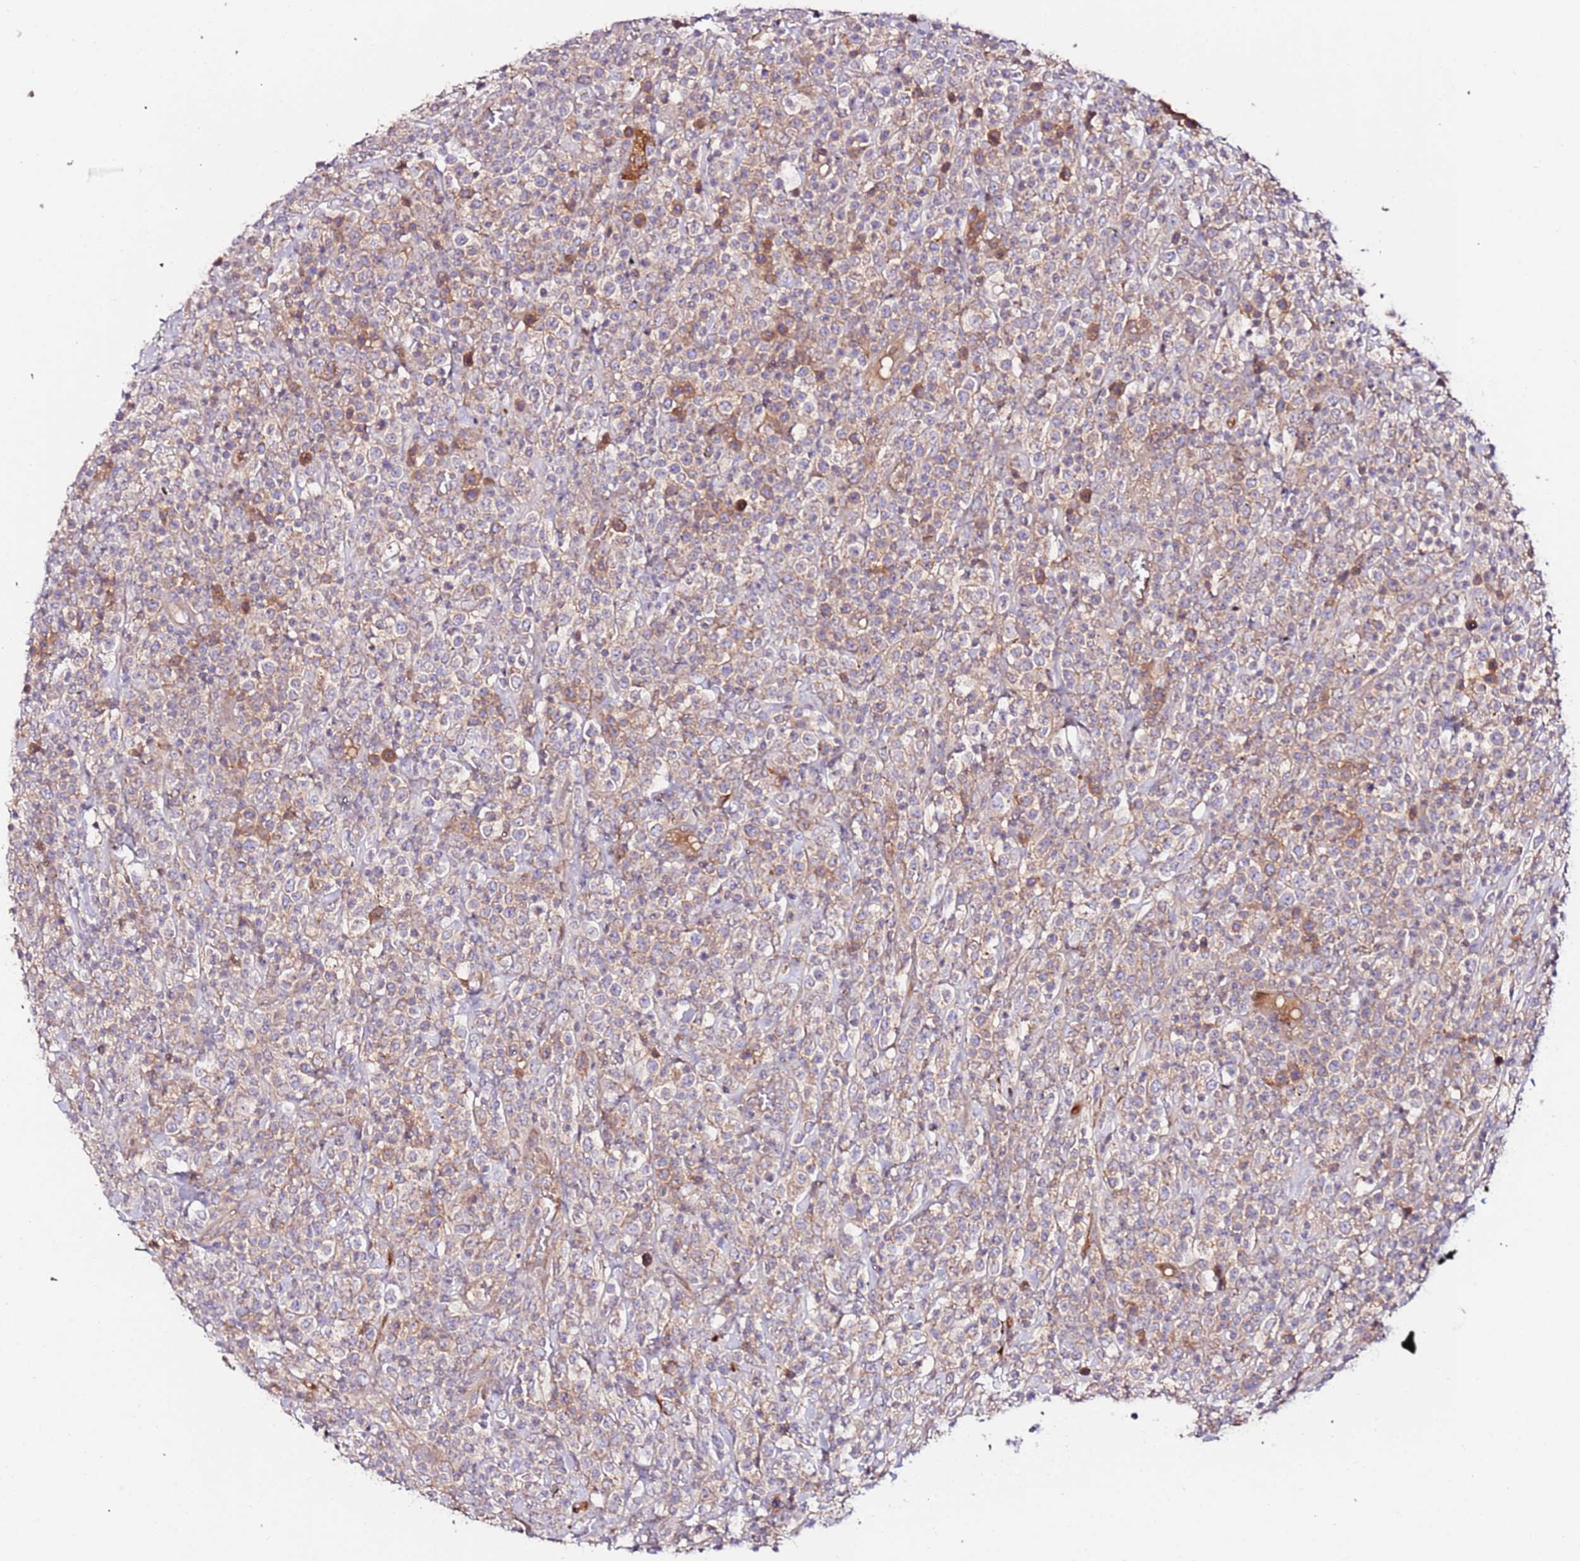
{"staining": {"intensity": "weak", "quantity": "25%-75%", "location": "cytoplasmic/membranous"}, "tissue": "lymphoma", "cell_type": "Tumor cells", "image_type": "cancer", "snomed": [{"axis": "morphology", "description": "Malignant lymphoma, non-Hodgkin's type, High grade"}, {"axis": "topography", "description": "Colon"}], "caption": "An image of malignant lymphoma, non-Hodgkin's type (high-grade) stained for a protein shows weak cytoplasmic/membranous brown staining in tumor cells.", "gene": "FLVCR1", "patient": {"sex": "female", "age": 53}}